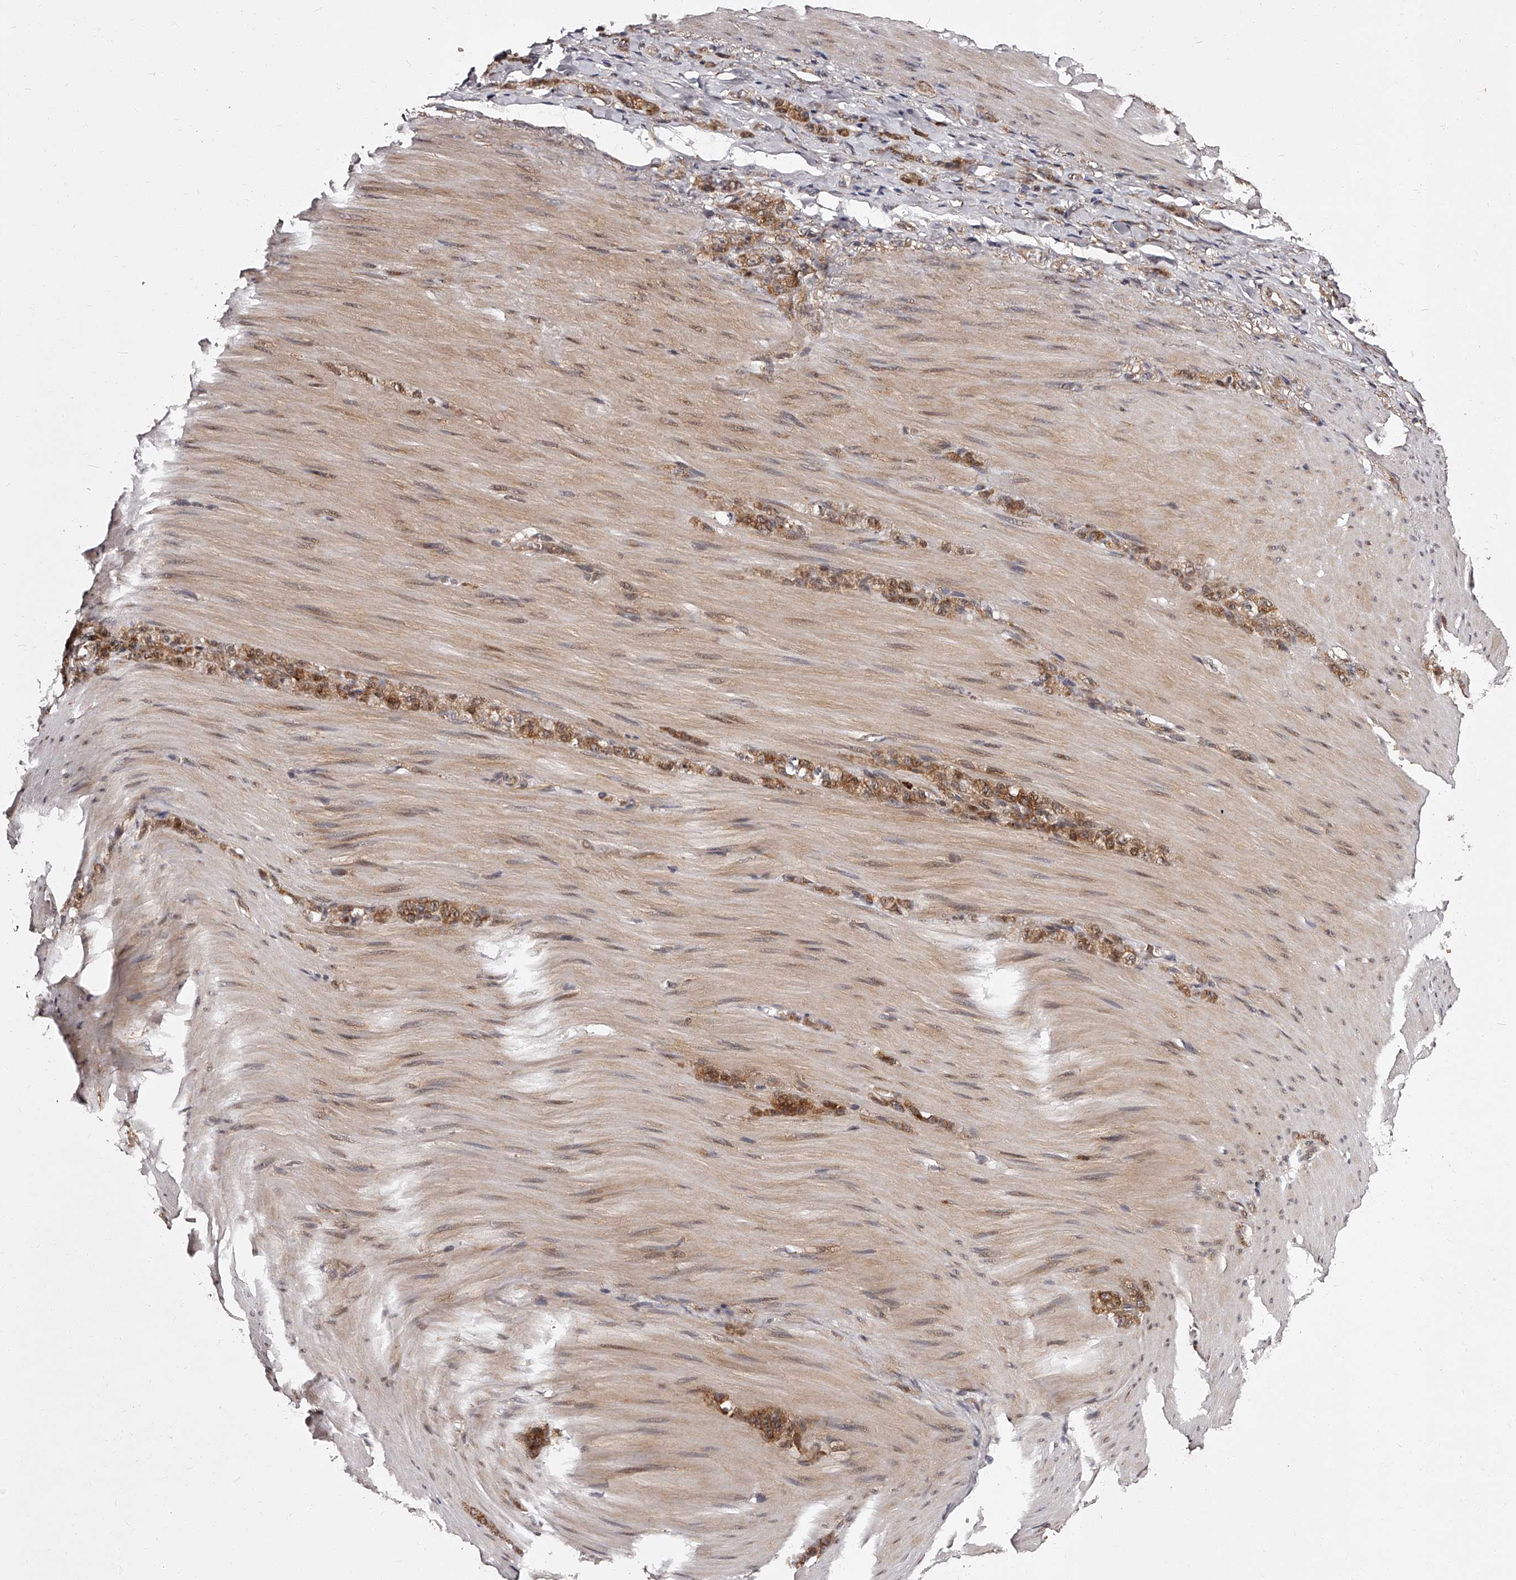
{"staining": {"intensity": "moderate", "quantity": ">75%", "location": "cytoplasmic/membranous,nuclear"}, "tissue": "stomach cancer", "cell_type": "Tumor cells", "image_type": "cancer", "snomed": [{"axis": "morphology", "description": "Normal tissue, NOS"}, {"axis": "morphology", "description": "Adenocarcinoma, NOS"}, {"axis": "topography", "description": "Stomach"}], "caption": "Stomach adenocarcinoma stained with a protein marker shows moderate staining in tumor cells.", "gene": "RSC1A1", "patient": {"sex": "male", "age": 82}}